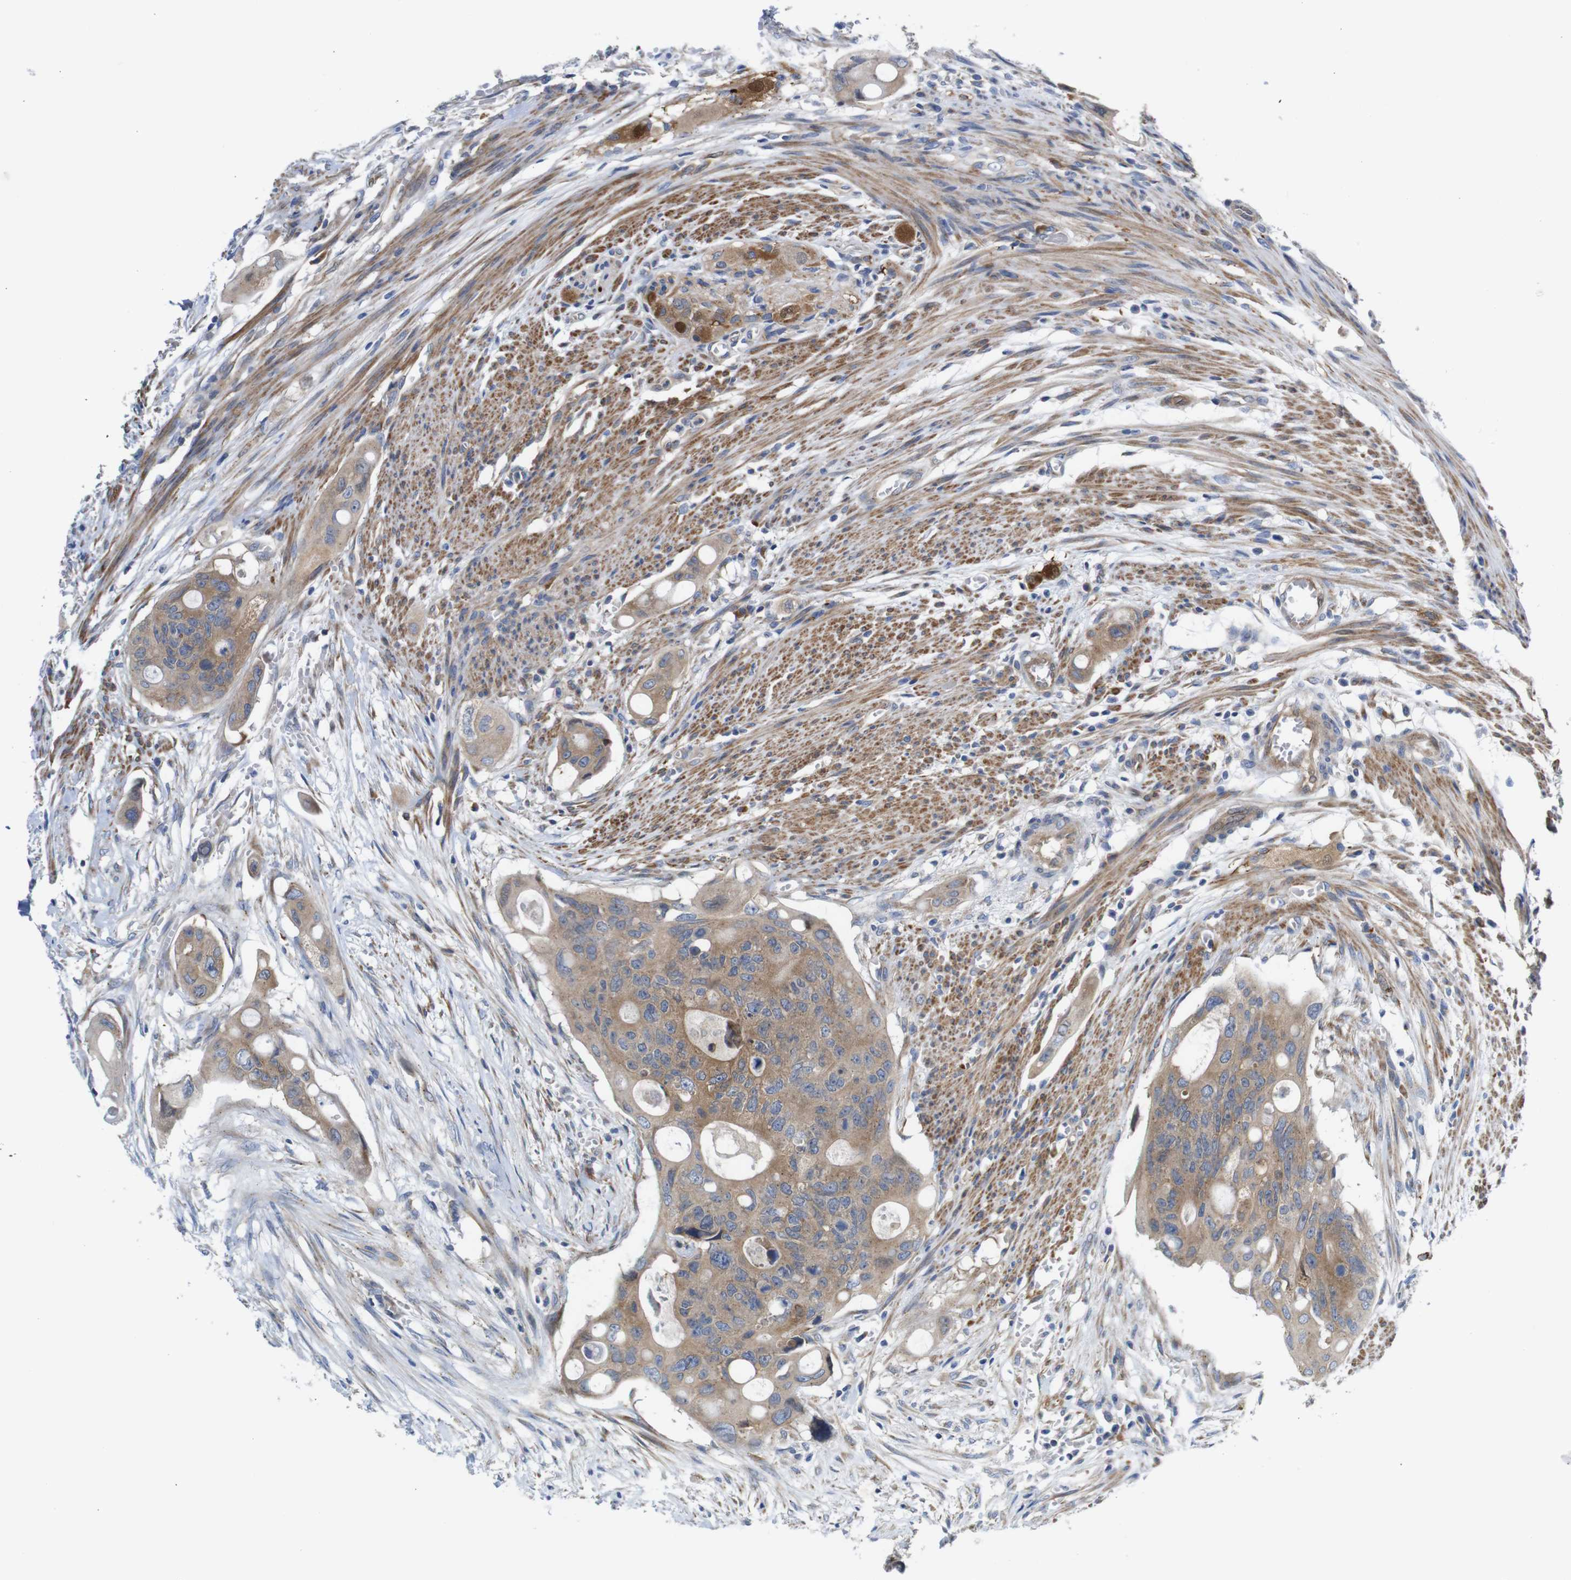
{"staining": {"intensity": "moderate", "quantity": ">75%", "location": "cytoplasmic/membranous"}, "tissue": "colorectal cancer", "cell_type": "Tumor cells", "image_type": "cancer", "snomed": [{"axis": "morphology", "description": "Adenocarcinoma, NOS"}, {"axis": "topography", "description": "Colon"}], "caption": "Colorectal cancer (adenocarcinoma) stained with immunohistochemistry (IHC) reveals moderate cytoplasmic/membranous expression in about >75% of tumor cells.", "gene": "DDRGK1", "patient": {"sex": "female", "age": 57}}